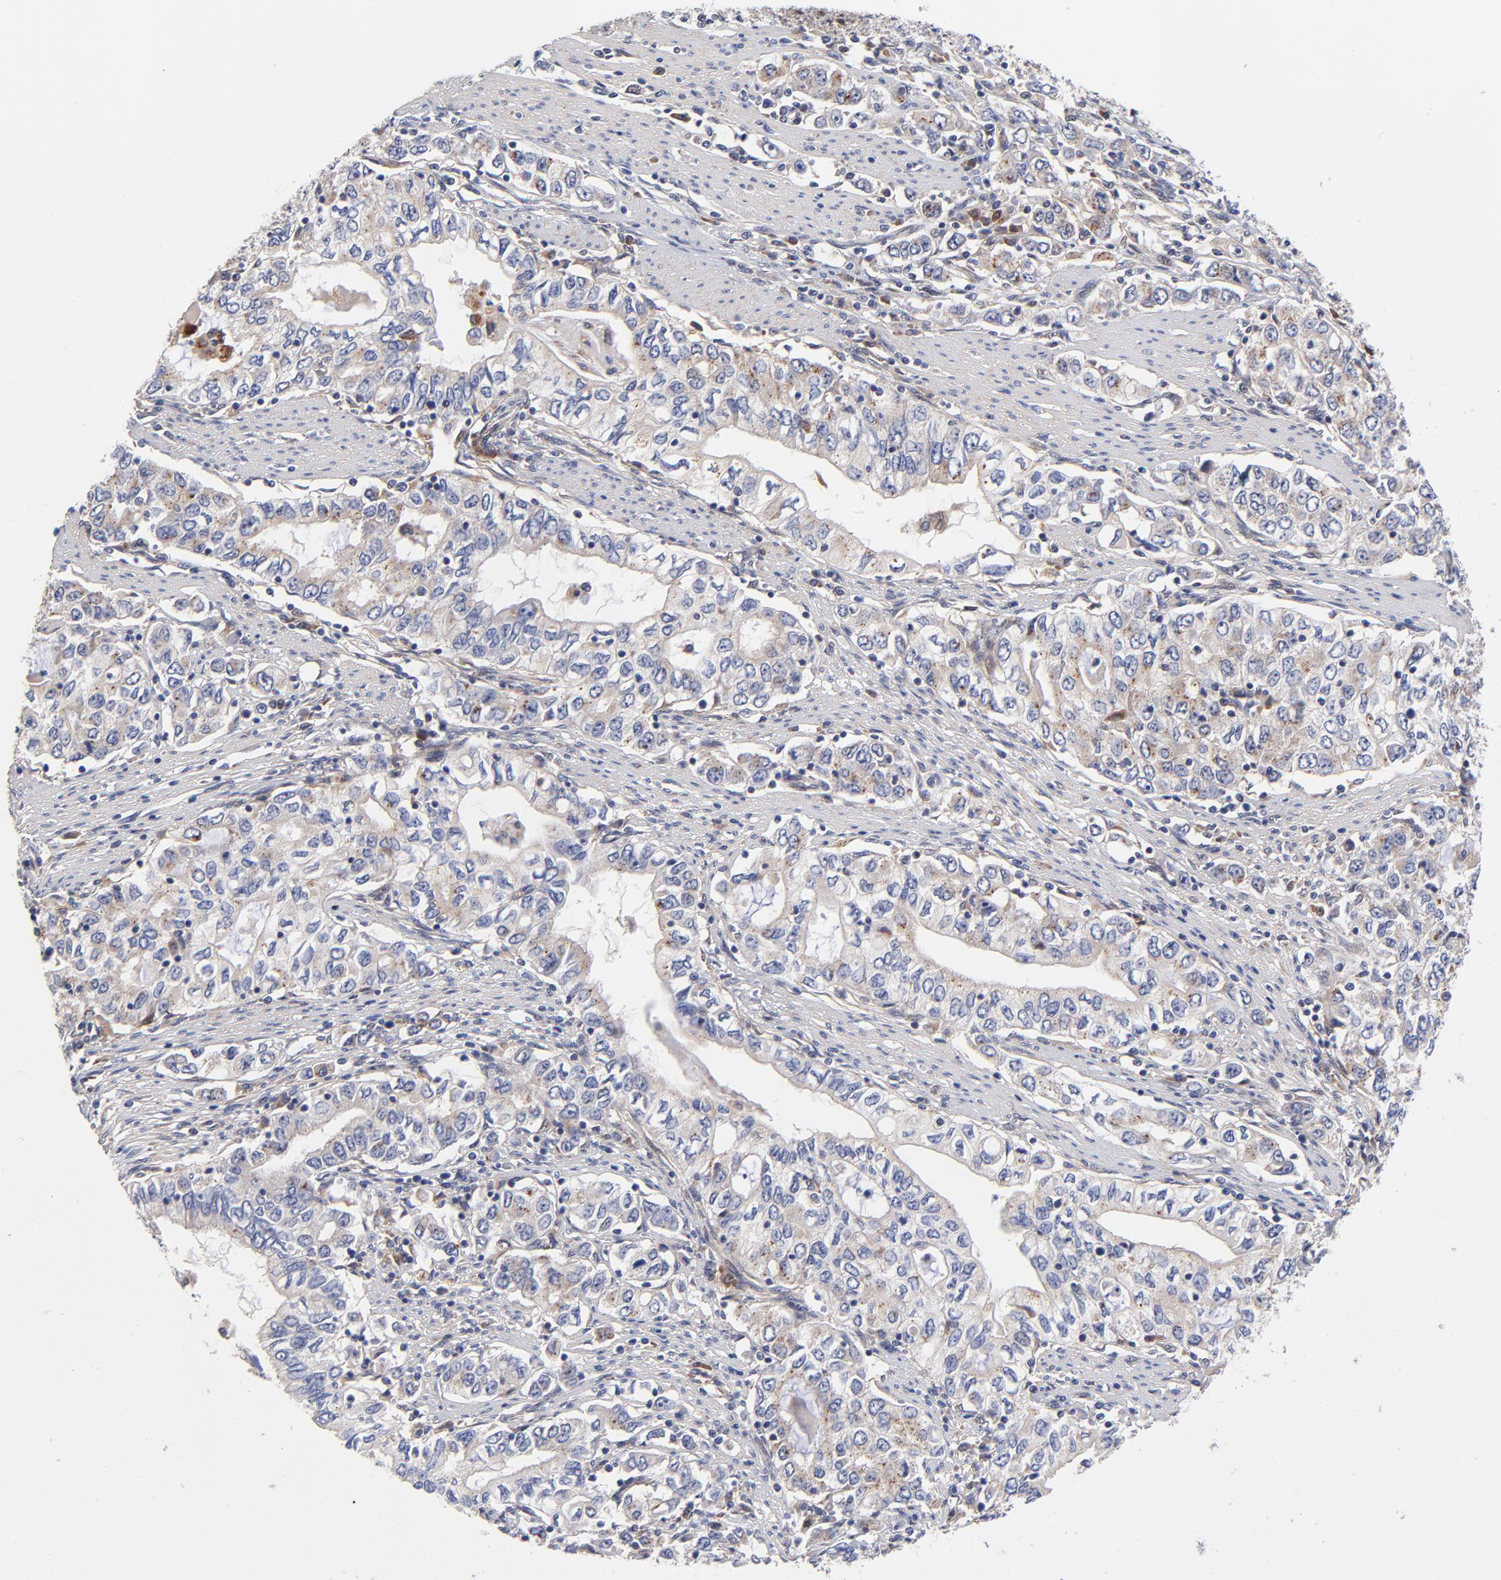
{"staining": {"intensity": "weak", "quantity": "25%-75%", "location": "cytoplasmic/membranous"}, "tissue": "stomach cancer", "cell_type": "Tumor cells", "image_type": "cancer", "snomed": [{"axis": "morphology", "description": "Adenocarcinoma, NOS"}, {"axis": "topography", "description": "Stomach, lower"}], "caption": "Protein expression analysis of stomach adenocarcinoma reveals weak cytoplasmic/membranous positivity in about 25%-75% of tumor cells.", "gene": "TXNL1", "patient": {"sex": "female", "age": 72}}